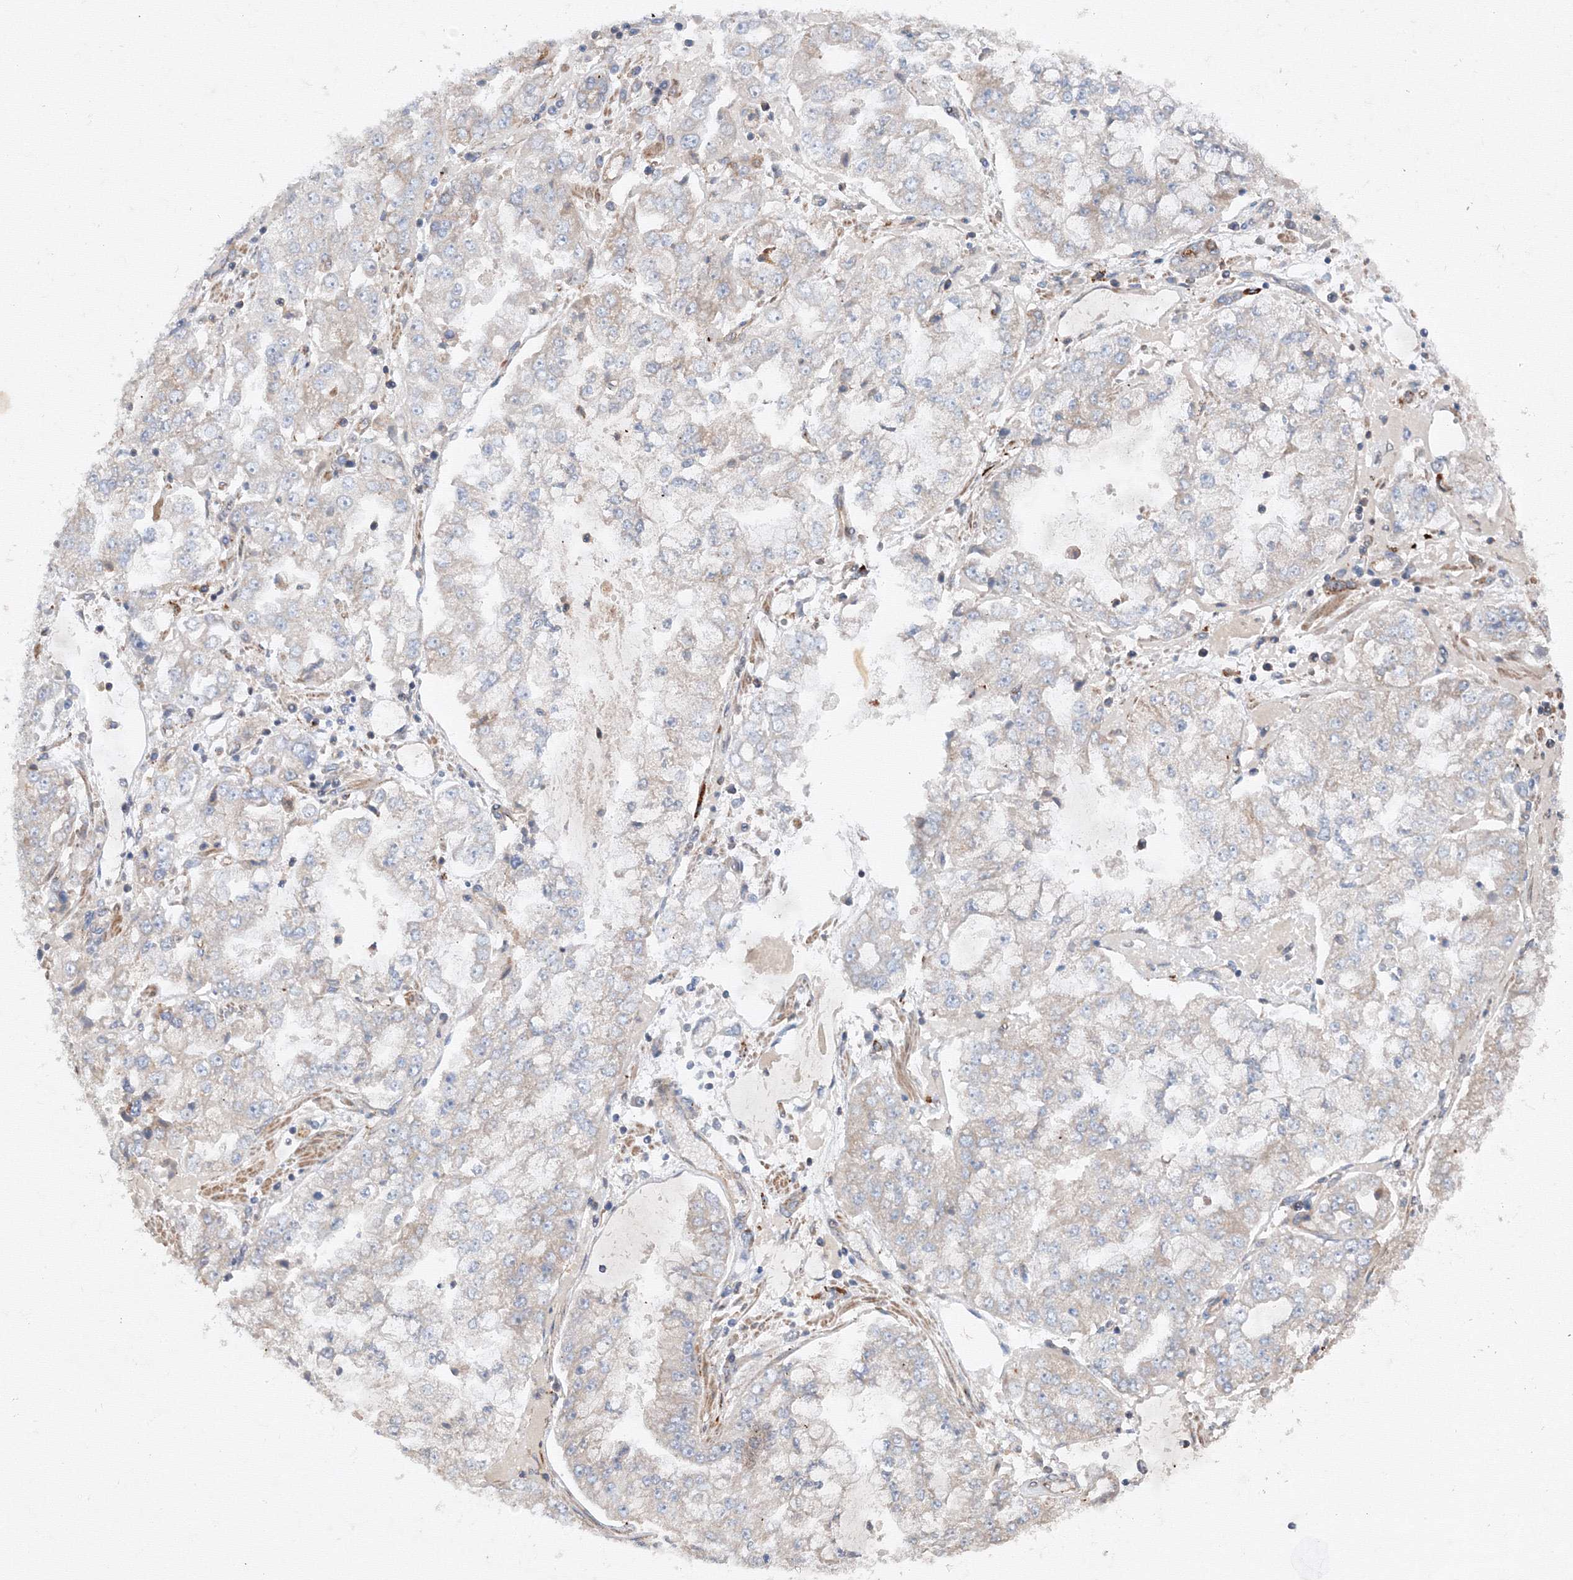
{"staining": {"intensity": "weak", "quantity": "<25%", "location": "cytoplasmic/membranous"}, "tissue": "stomach cancer", "cell_type": "Tumor cells", "image_type": "cancer", "snomed": [{"axis": "morphology", "description": "Adenocarcinoma, NOS"}, {"axis": "topography", "description": "Stomach"}], "caption": "Tumor cells are negative for brown protein staining in adenocarcinoma (stomach).", "gene": "DCTD", "patient": {"sex": "male", "age": 76}}